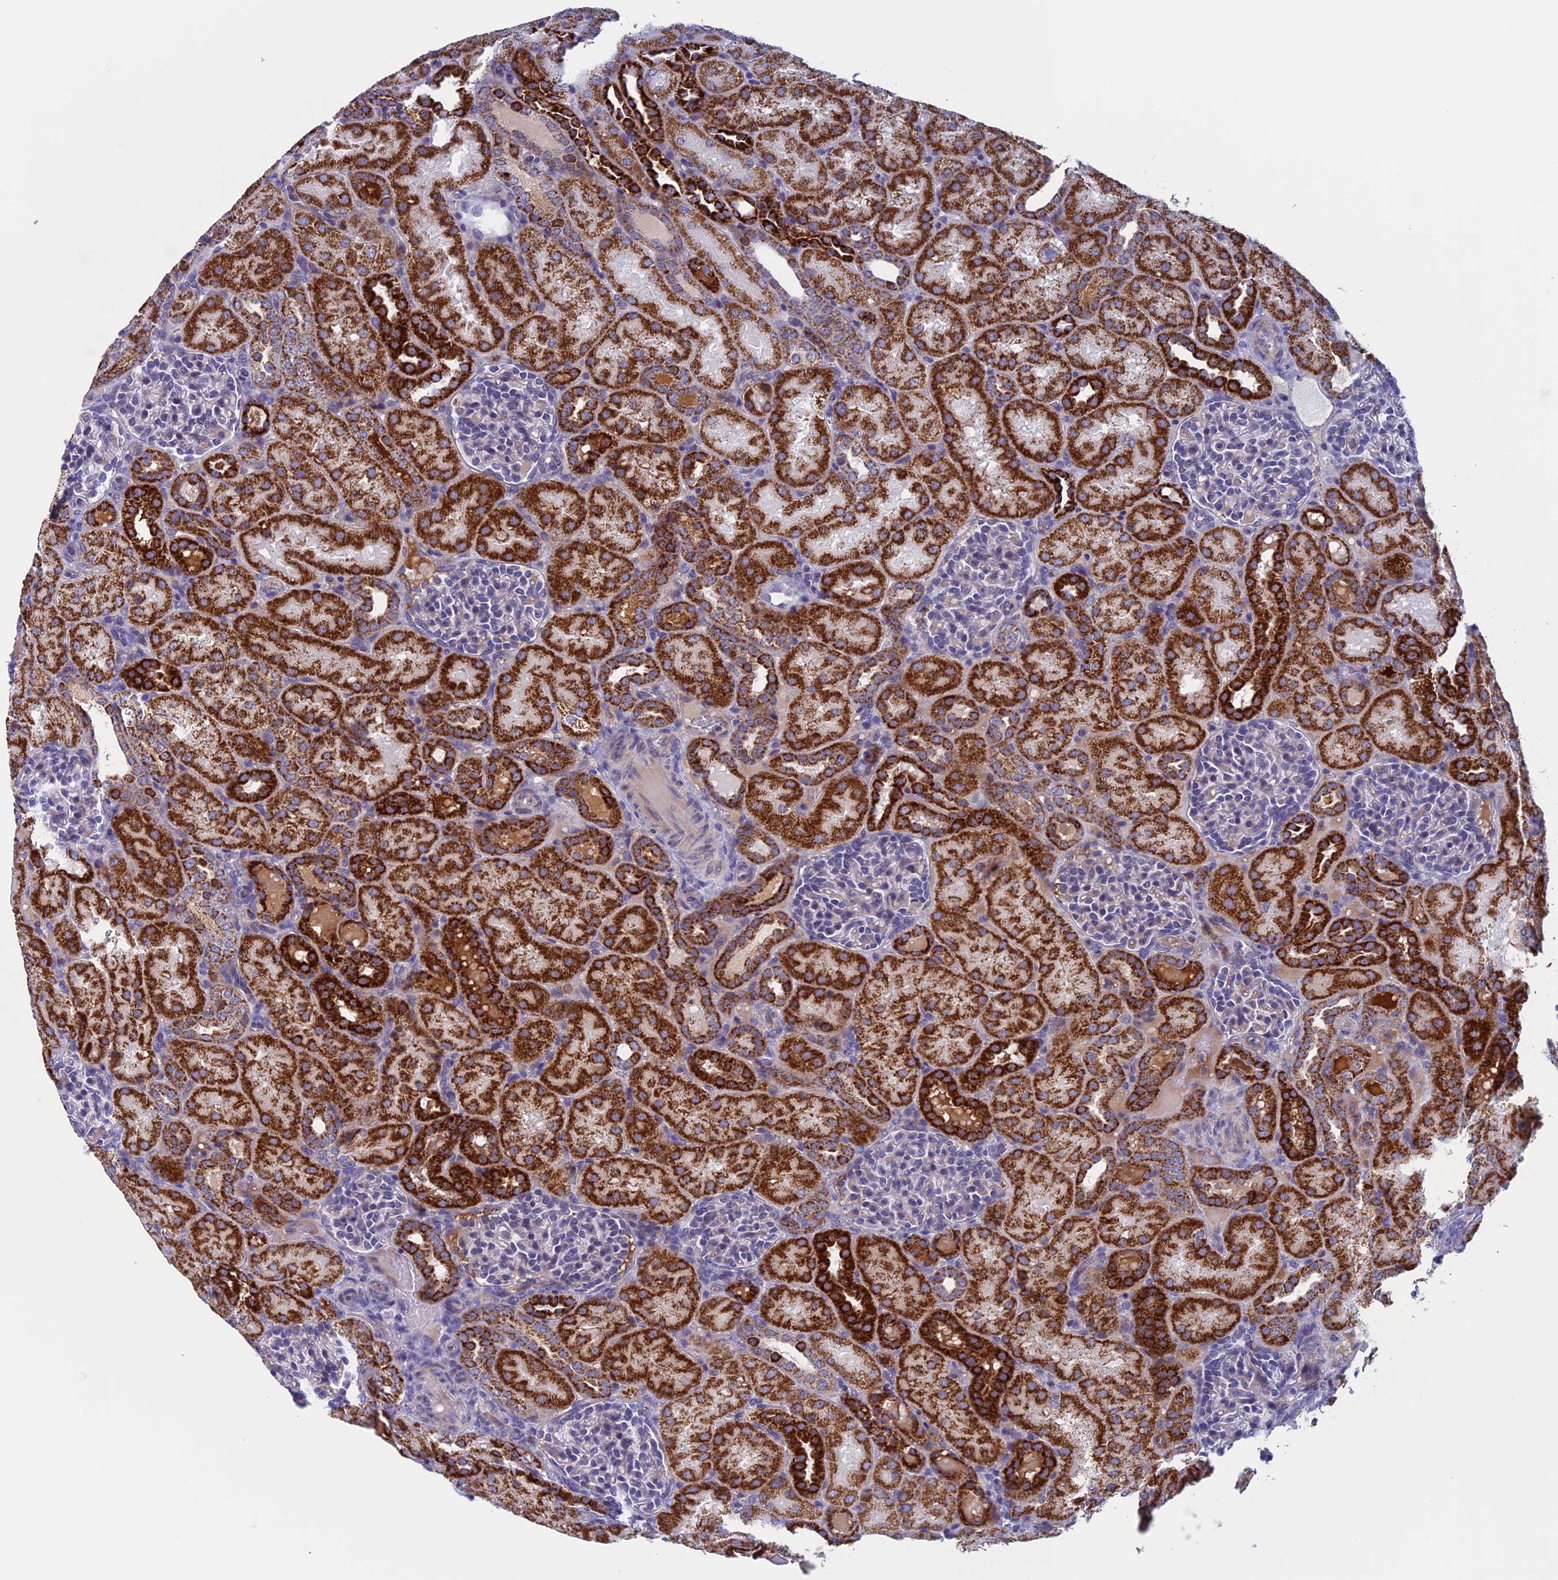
{"staining": {"intensity": "negative", "quantity": "none", "location": "none"}, "tissue": "kidney", "cell_type": "Cells in glomeruli", "image_type": "normal", "snomed": [{"axis": "morphology", "description": "Normal tissue, NOS"}, {"axis": "topography", "description": "Kidney"}], "caption": "DAB (3,3'-diaminobenzidine) immunohistochemical staining of benign kidney displays no significant expression in cells in glomeruli.", "gene": "NDUFB9", "patient": {"sex": "male", "age": 1}}